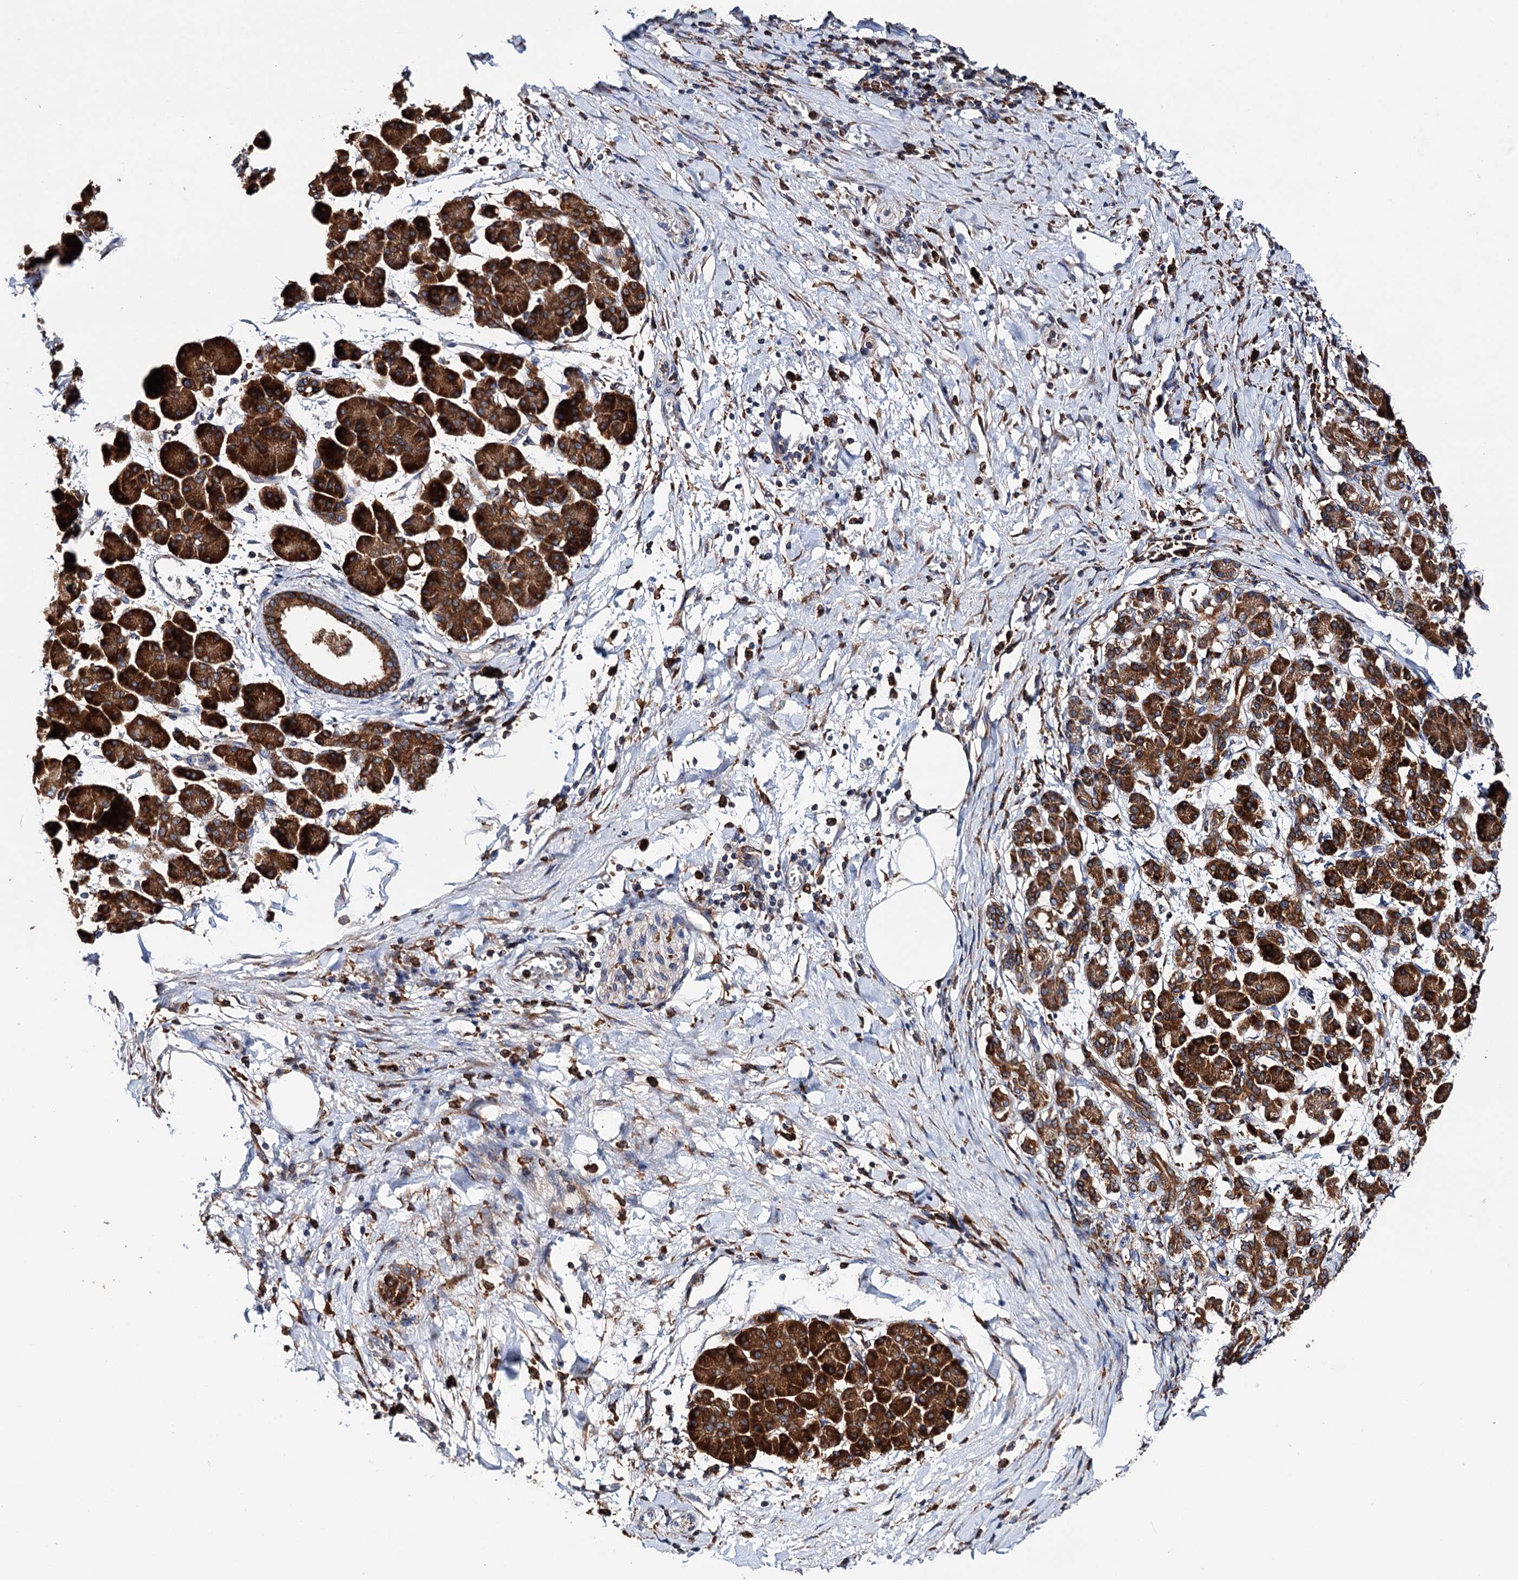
{"staining": {"intensity": "strong", "quantity": ">75%", "location": "cytoplasmic/membranous"}, "tissue": "pancreatic cancer", "cell_type": "Tumor cells", "image_type": "cancer", "snomed": [{"axis": "morphology", "description": "Adenocarcinoma, NOS"}, {"axis": "topography", "description": "Pancreas"}], "caption": "Immunohistochemistry (IHC) staining of adenocarcinoma (pancreatic), which demonstrates high levels of strong cytoplasmic/membranous expression in approximately >75% of tumor cells indicating strong cytoplasmic/membranous protein positivity. The staining was performed using DAB (3,3'-diaminobenzidine) (brown) for protein detection and nuclei were counterstained in hematoxylin (blue).", "gene": "ERP29", "patient": {"sex": "female", "age": 55}}